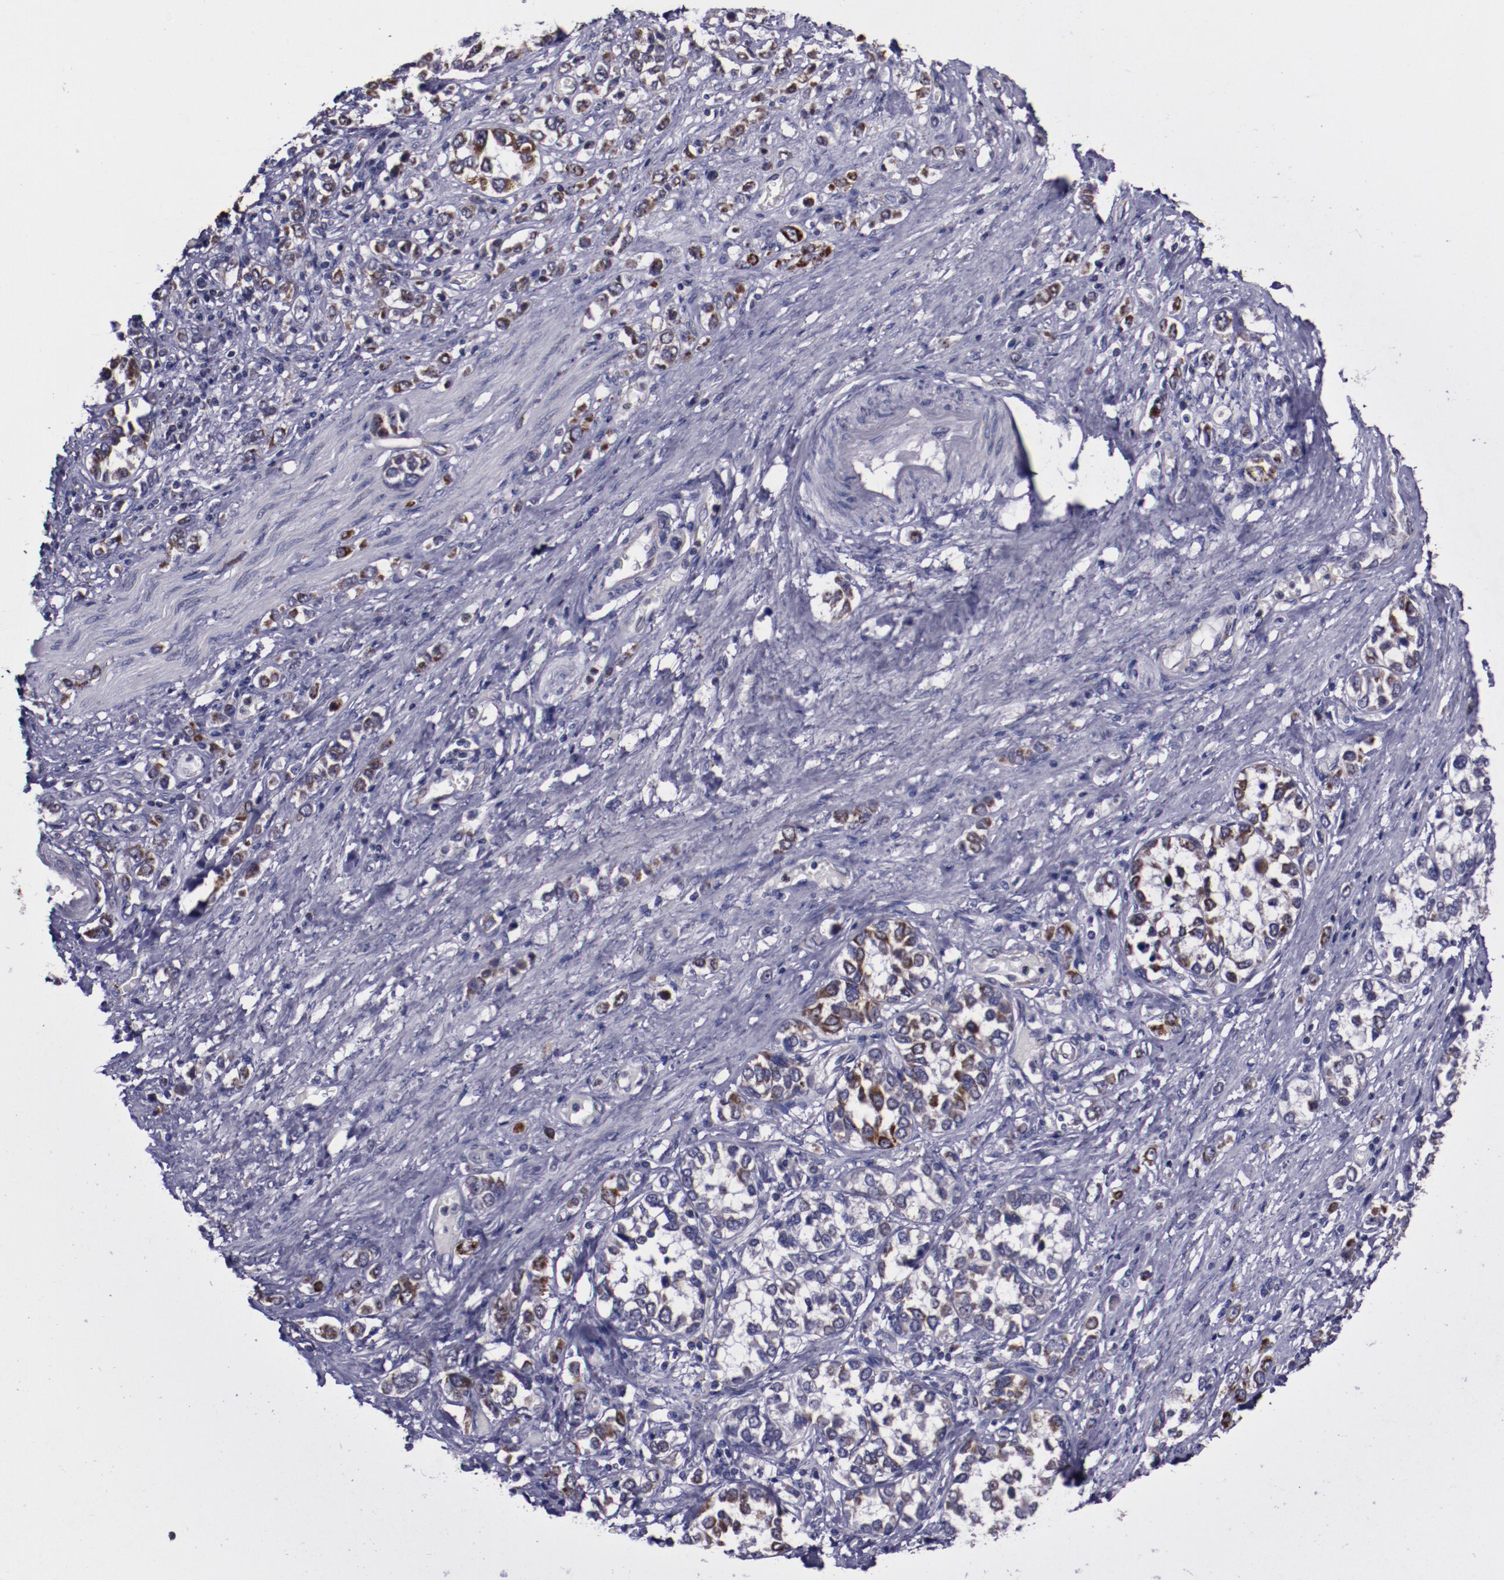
{"staining": {"intensity": "moderate", "quantity": "<25%", "location": "cytoplasmic/membranous"}, "tissue": "stomach cancer", "cell_type": "Tumor cells", "image_type": "cancer", "snomed": [{"axis": "morphology", "description": "Adenocarcinoma, NOS"}, {"axis": "topography", "description": "Stomach, upper"}], "caption": "IHC of human stomach cancer (adenocarcinoma) exhibits low levels of moderate cytoplasmic/membranous expression in about <25% of tumor cells.", "gene": "LONP1", "patient": {"sex": "male", "age": 76}}